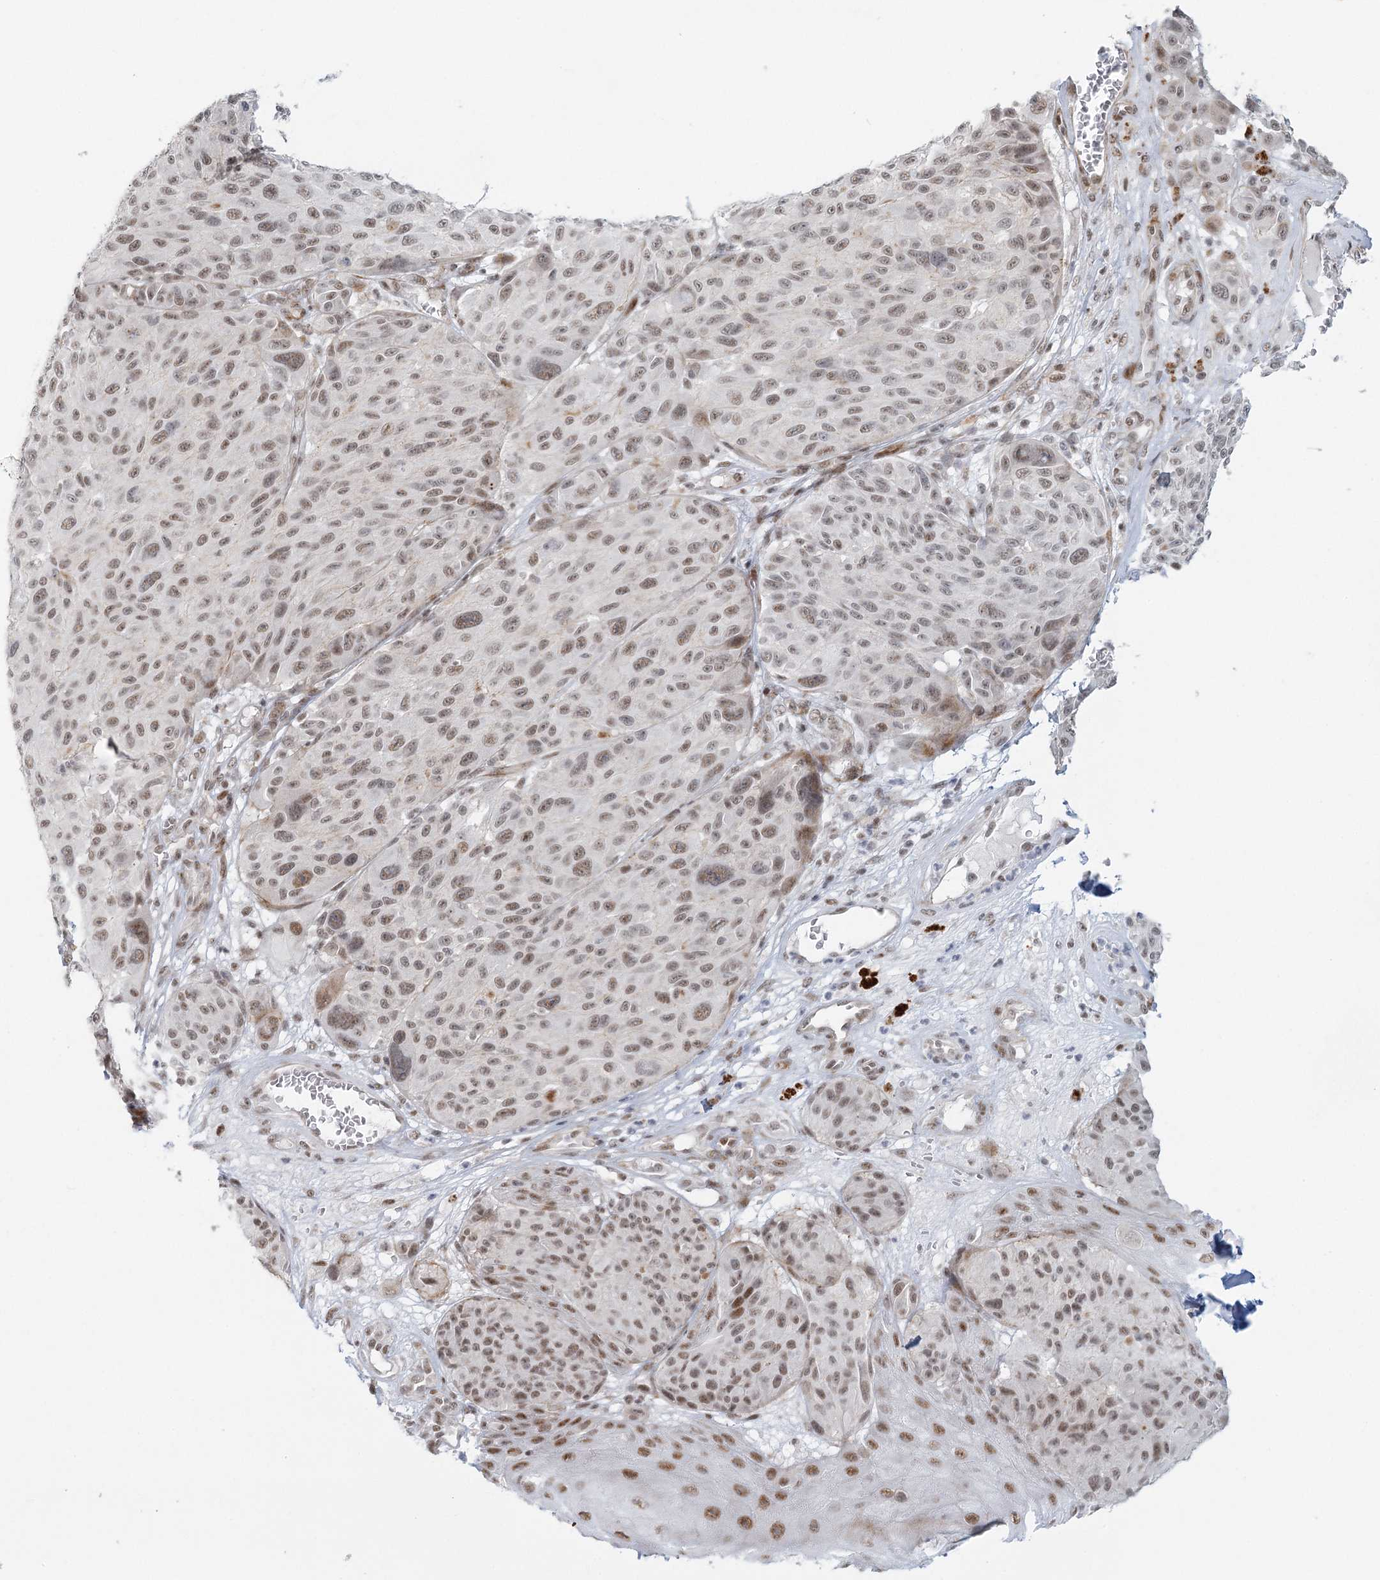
{"staining": {"intensity": "weak", "quantity": "25%-75%", "location": "nuclear"}, "tissue": "melanoma", "cell_type": "Tumor cells", "image_type": "cancer", "snomed": [{"axis": "morphology", "description": "Malignant melanoma, NOS"}, {"axis": "topography", "description": "Skin"}], "caption": "Protein staining demonstrates weak nuclear staining in approximately 25%-75% of tumor cells in melanoma.", "gene": "U2SURP", "patient": {"sex": "male", "age": 83}}